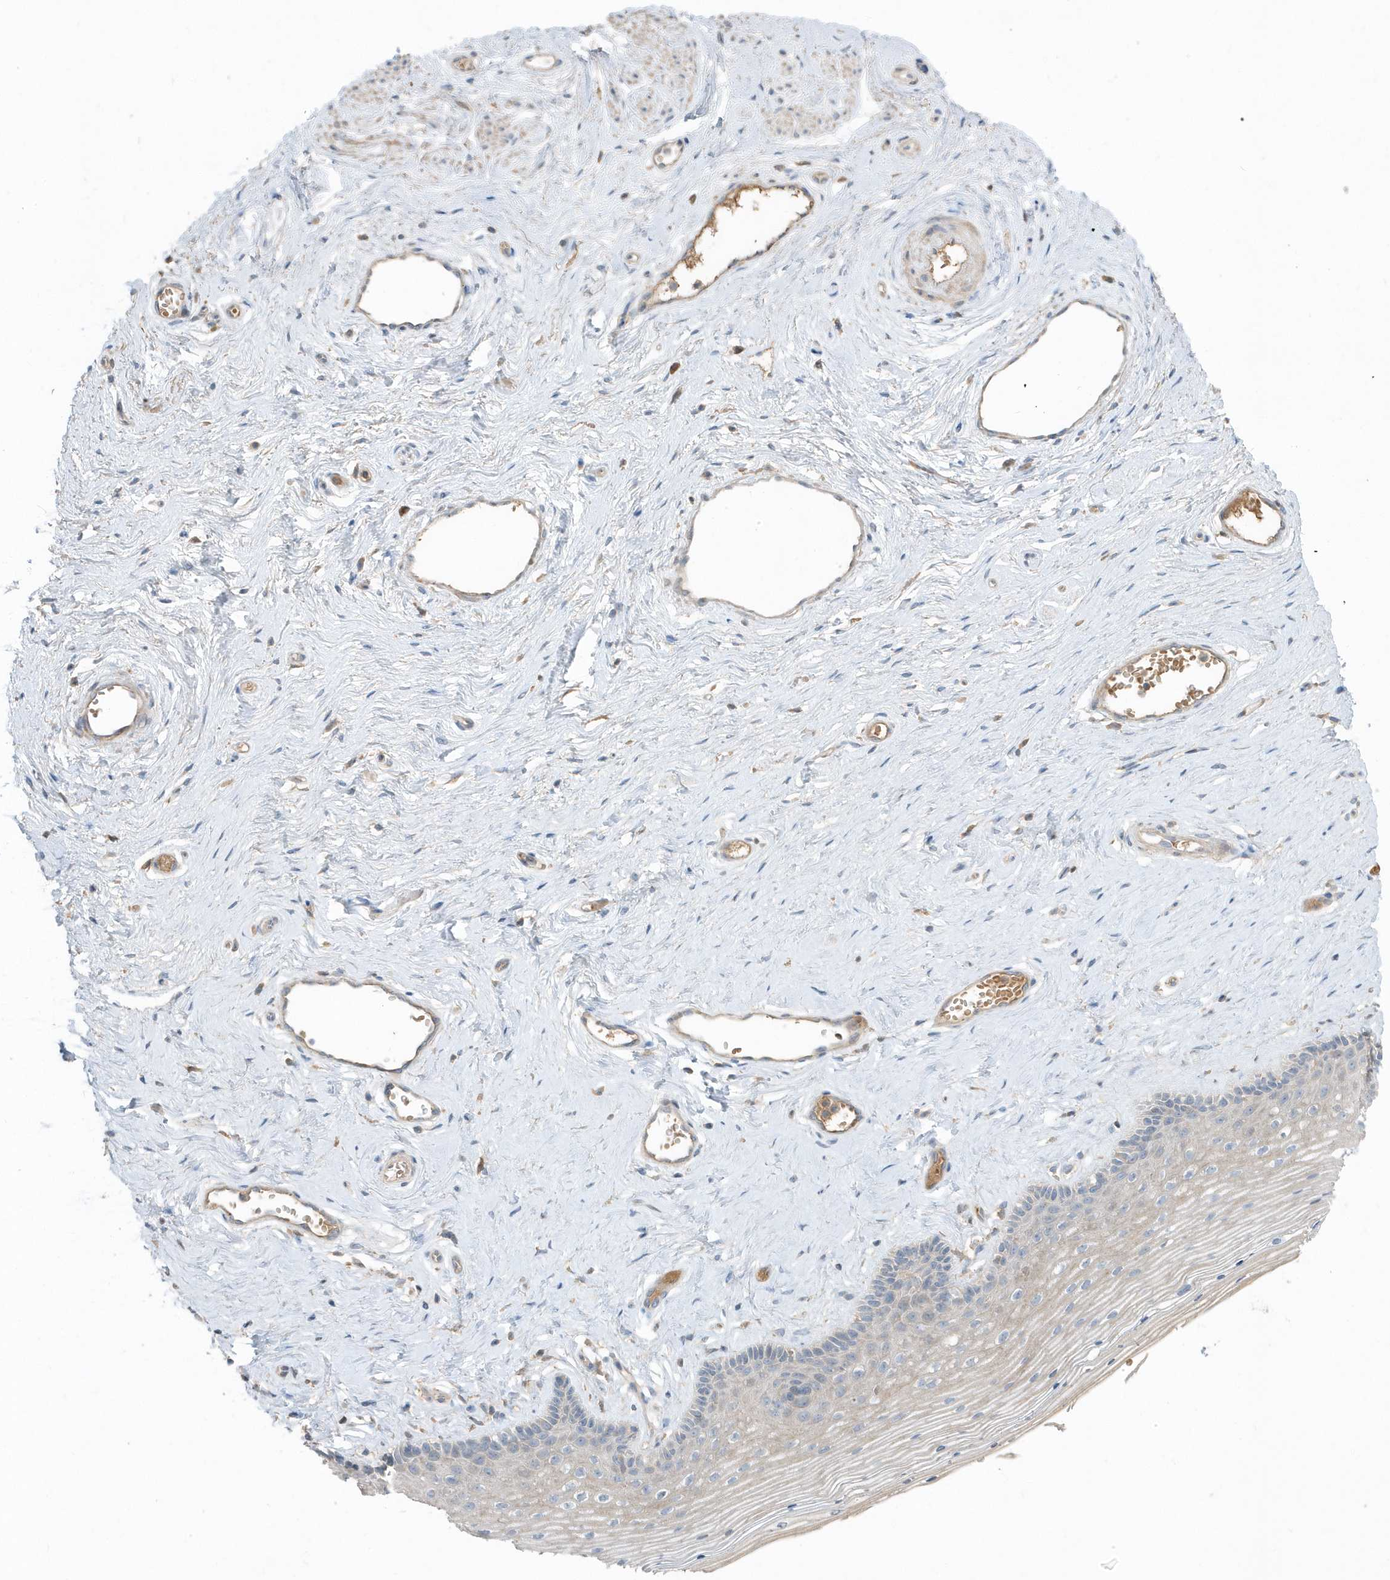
{"staining": {"intensity": "weak", "quantity": "25%-75%", "location": "cytoplasmic/membranous"}, "tissue": "vagina", "cell_type": "Squamous epithelial cells", "image_type": "normal", "snomed": [{"axis": "morphology", "description": "Normal tissue, NOS"}, {"axis": "topography", "description": "Vagina"}], "caption": "Immunohistochemical staining of normal human vagina exhibits 25%-75% levels of weak cytoplasmic/membranous protein positivity in approximately 25%-75% of squamous epithelial cells.", "gene": "USP53", "patient": {"sex": "female", "age": 46}}